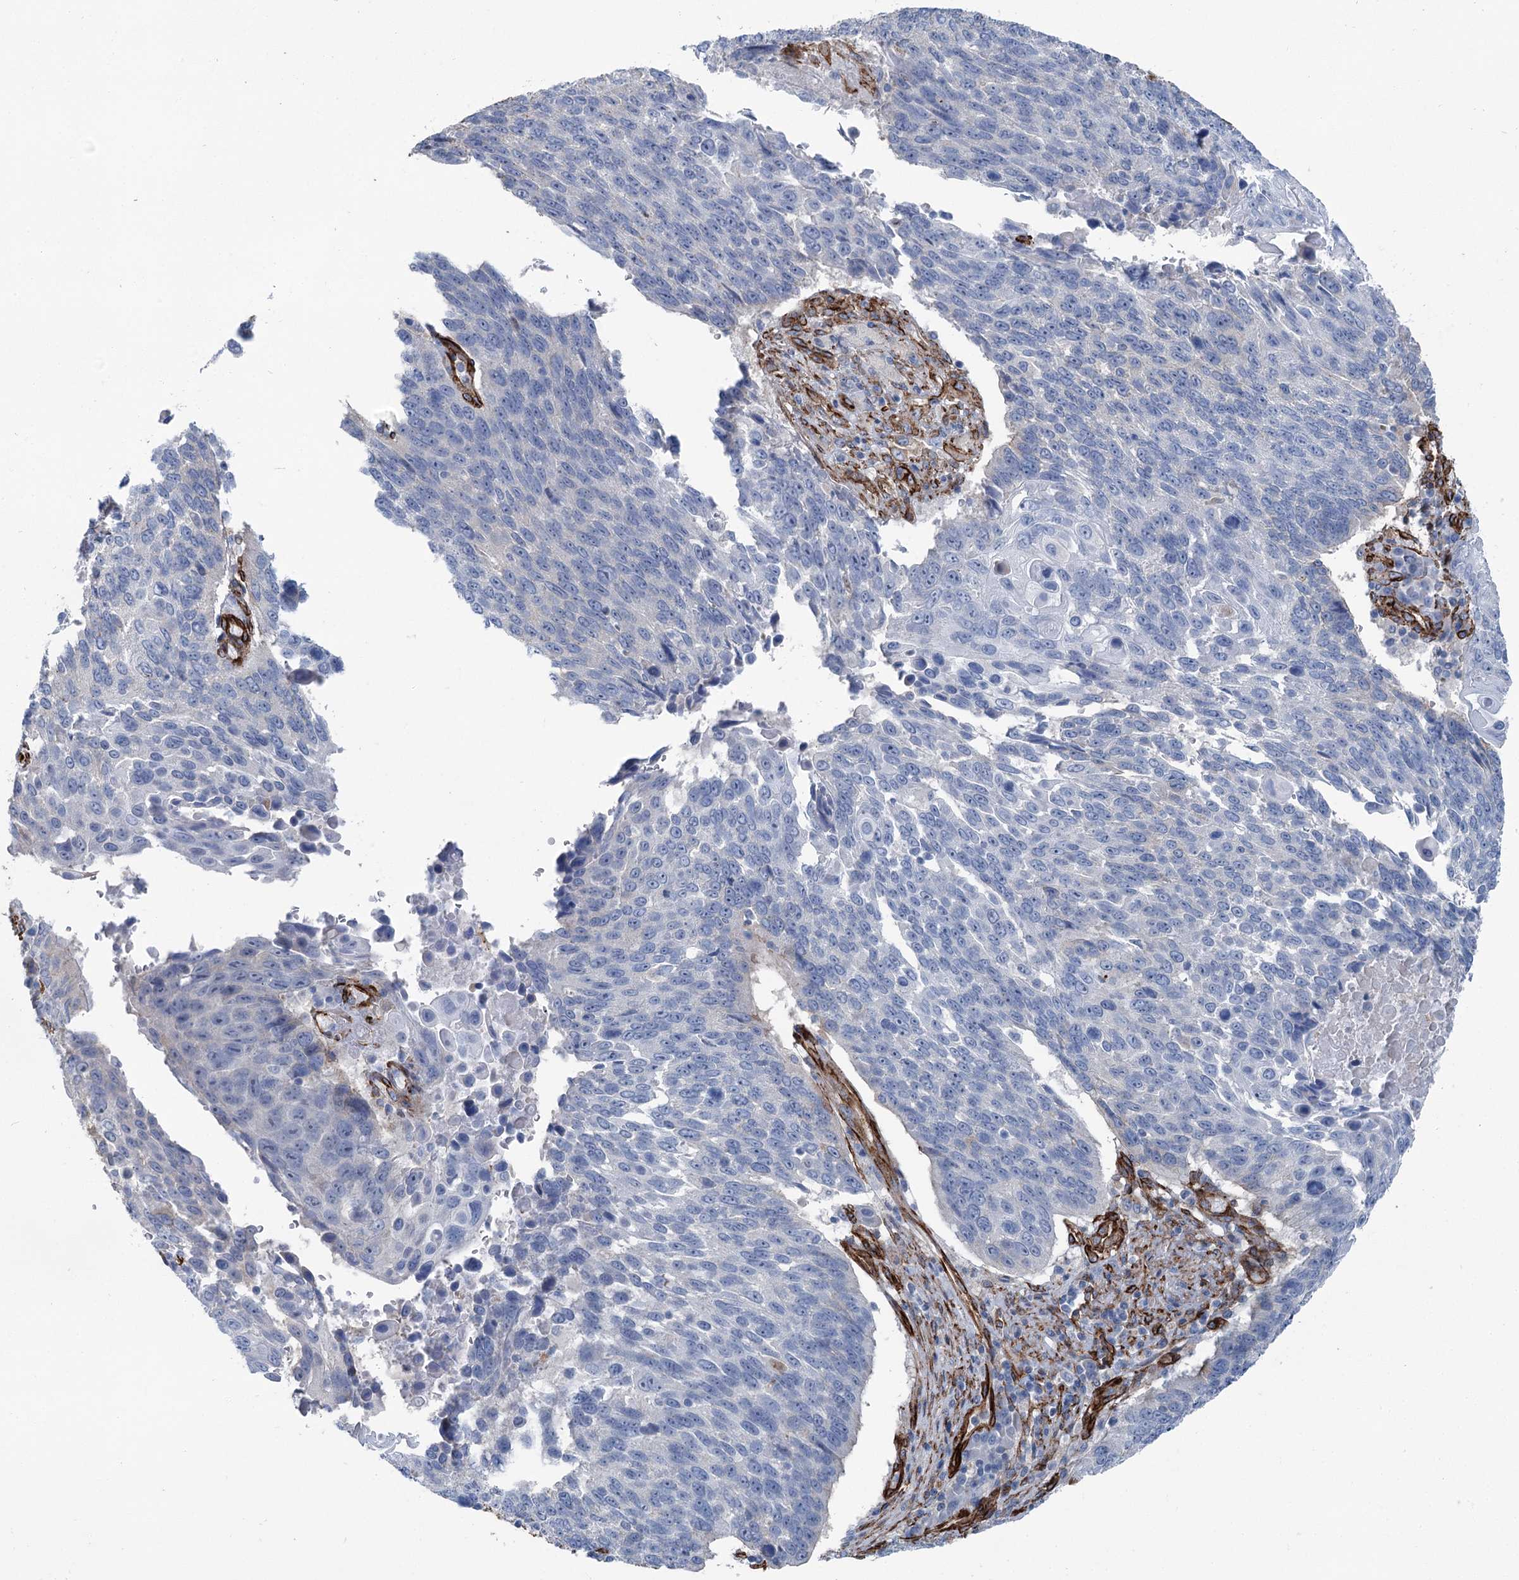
{"staining": {"intensity": "negative", "quantity": "none", "location": "none"}, "tissue": "lung cancer", "cell_type": "Tumor cells", "image_type": "cancer", "snomed": [{"axis": "morphology", "description": "Squamous cell carcinoma, NOS"}, {"axis": "topography", "description": "Lung"}], "caption": "The immunohistochemistry micrograph has no significant expression in tumor cells of lung cancer tissue. (IHC, brightfield microscopy, high magnification).", "gene": "IQSEC1", "patient": {"sex": "male", "age": 66}}